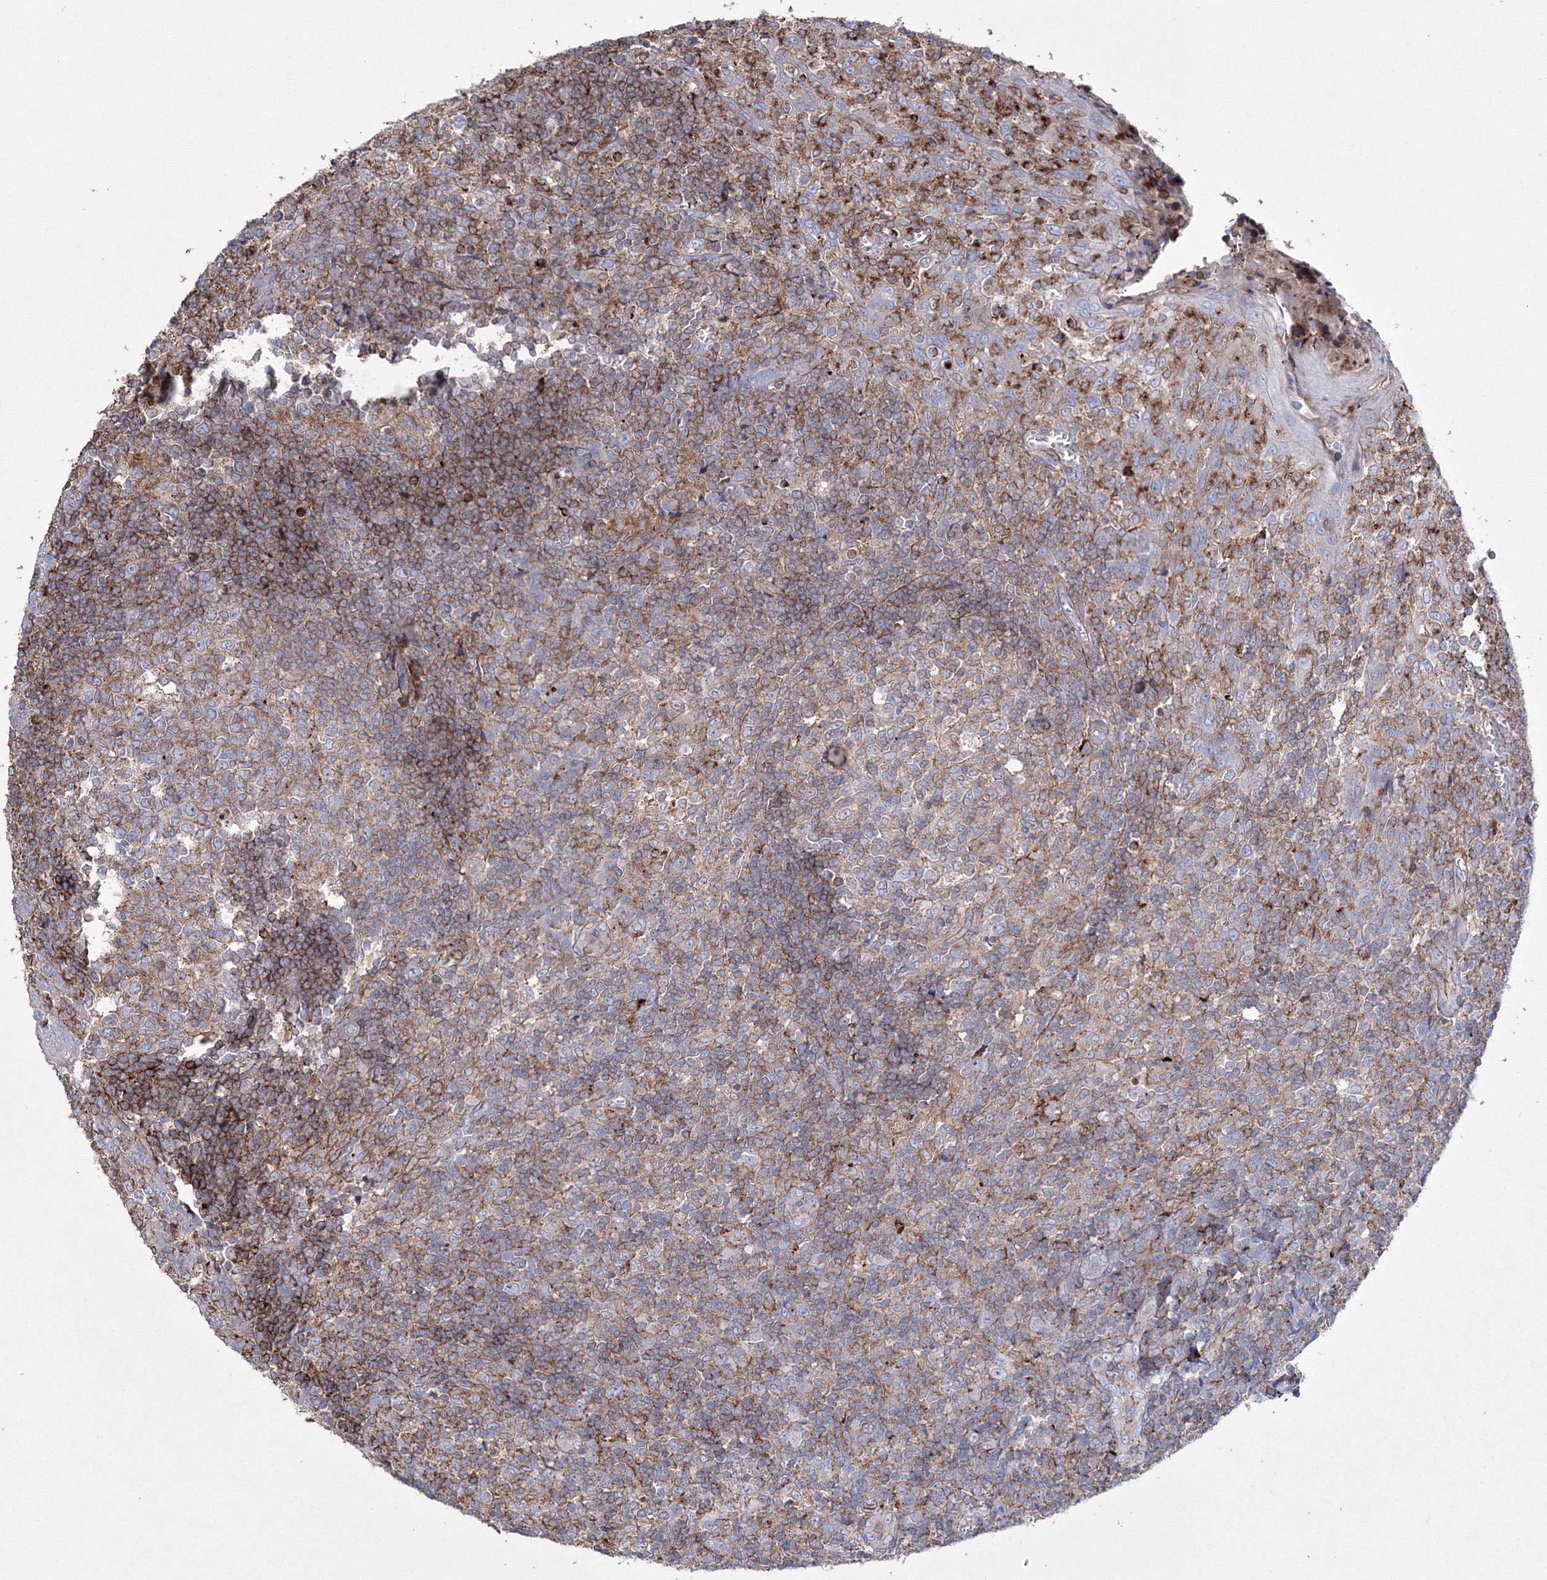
{"staining": {"intensity": "moderate", "quantity": "25%-75%", "location": "cytoplasmic/membranous"}, "tissue": "tonsil", "cell_type": "Germinal center cells", "image_type": "normal", "snomed": [{"axis": "morphology", "description": "Normal tissue, NOS"}, {"axis": "topography", "description": "Tonsil"}], "caption": "Protein staining demonstrates moderate cytoplasmic/membranous positivity in about 25%-75% of germinal center cells in unremarkable tonsil. The staining was performed using DAB, with brown indicating positive protein expression. Nuclei are stained blue with hematoxylin.", "gene": "GPR82", "patient": {"sex": "female", "age": 19}}